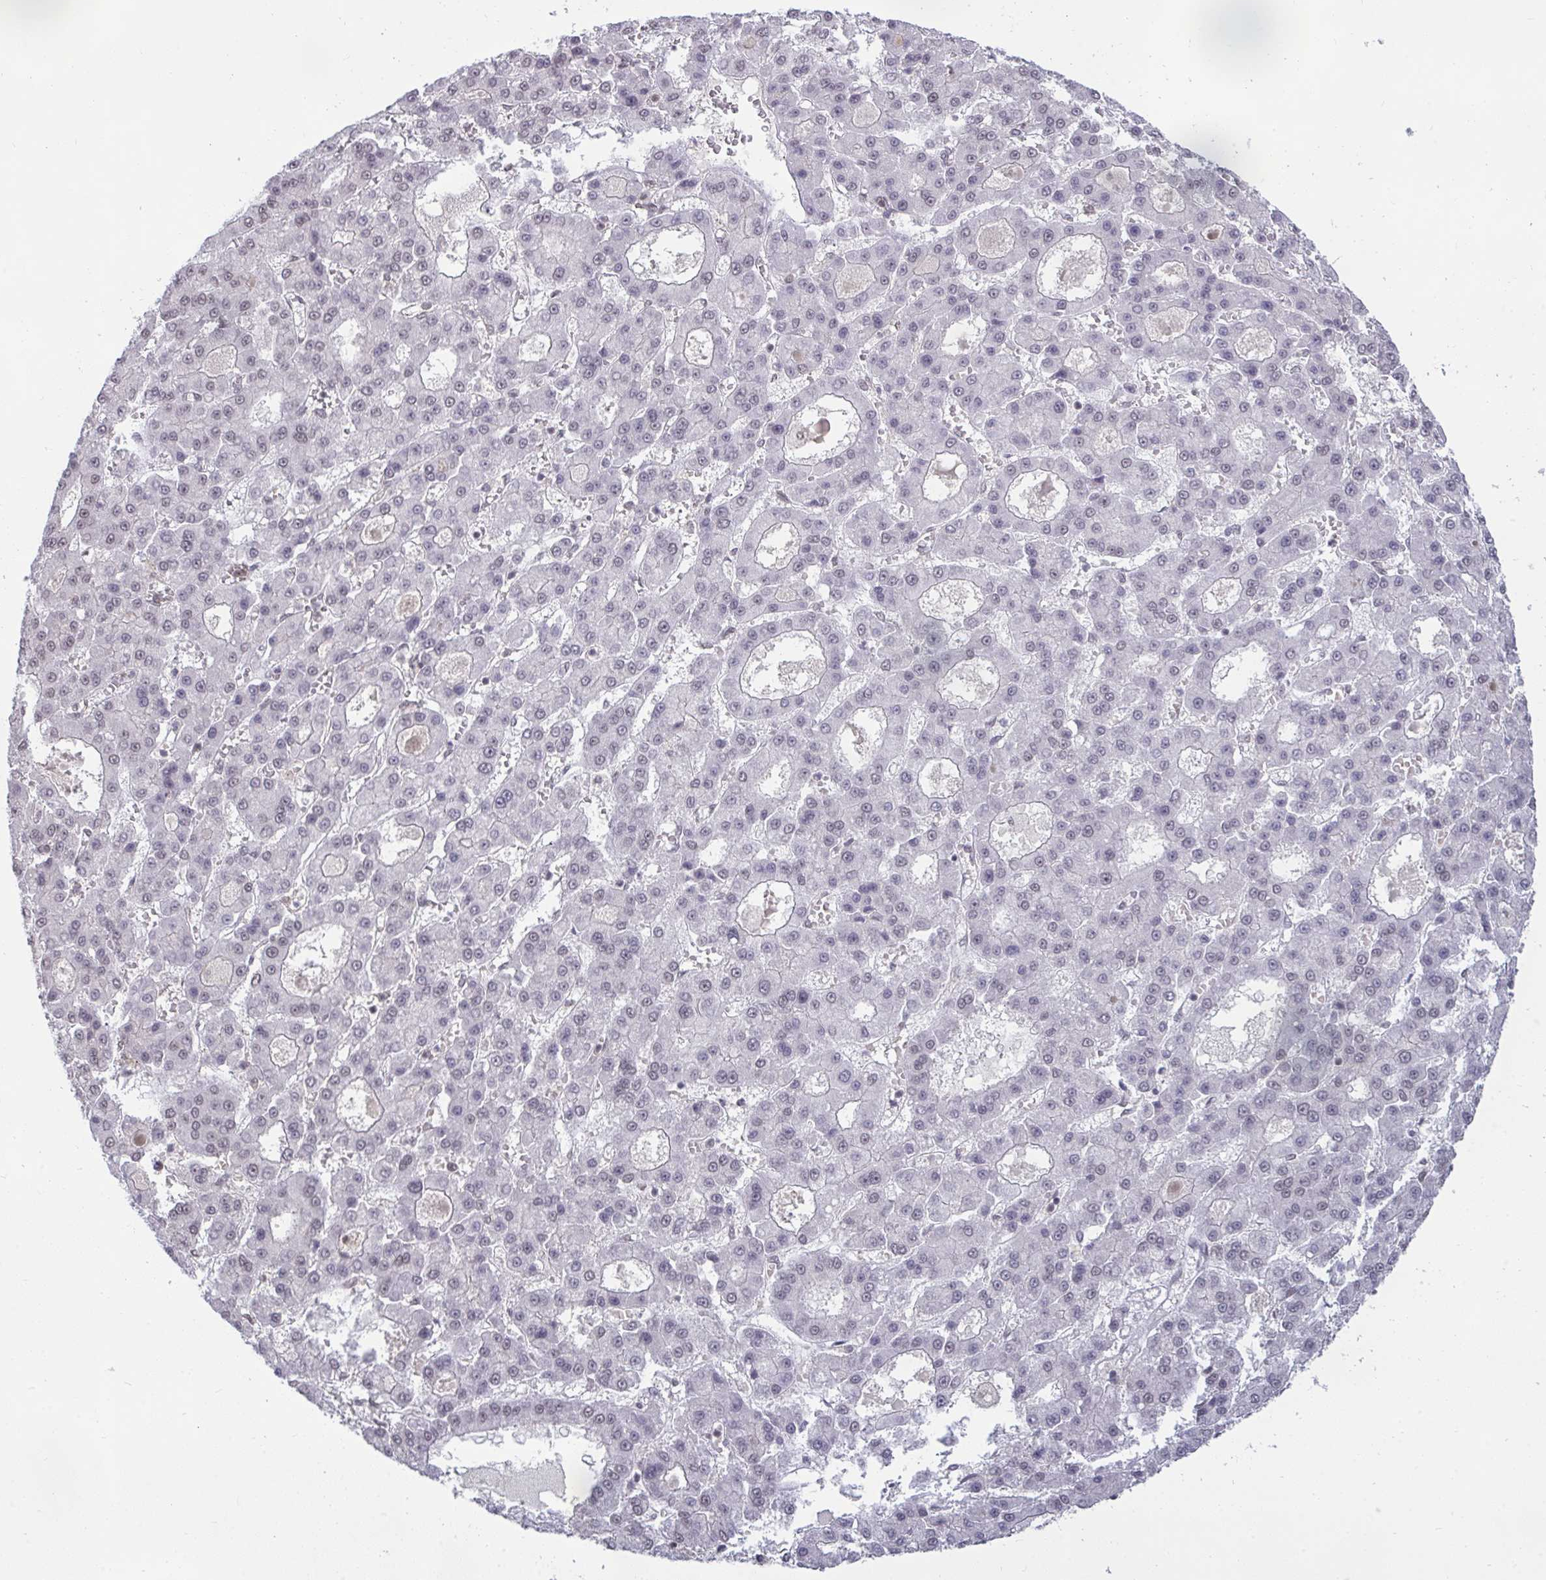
{"staining": {"intensity": "negative", "quantity": "none", "location": "none"}, "tissue": "liver cancer", "cell_type": "Tumor cells", "image_type": "cancer", "snomed": [{"axis": "morphology", "description": "Carcinoma, Hepatocellular, NOS"}, {"axis": "topography", "description": "Liver"}], "caption": "High power microscopy micrograph of an immunohistochemistry (IHC) photomicrograph of liver hepatocellular carcinoma, revealing no significant staining in tumor cells.", "gene": "PUF60", "patient": {"sex": "male", "age": 70}}